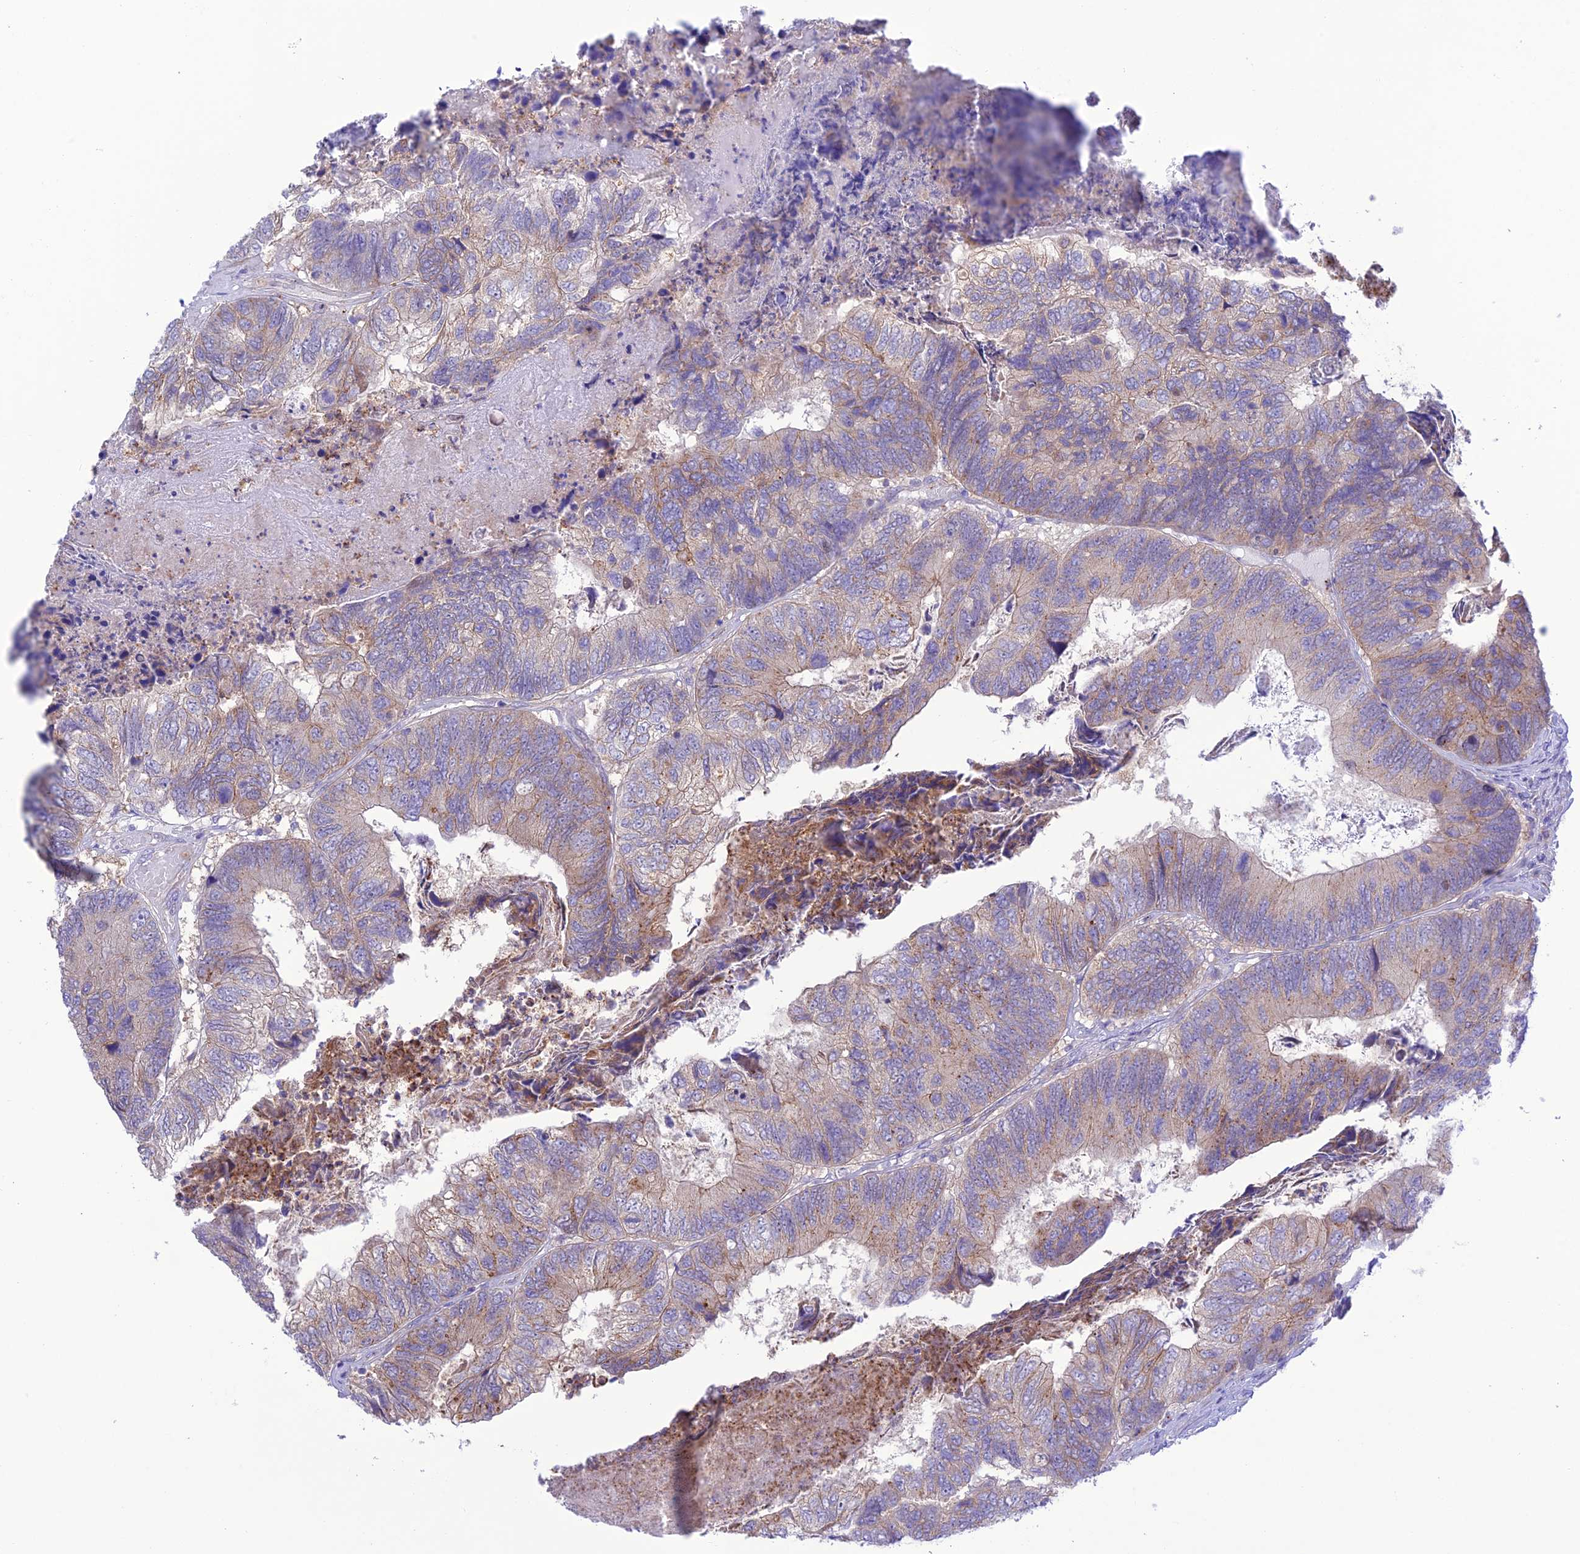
{"staining": {"intensity": "weak", "quantity": "25%-75%", "location": "cytoplasmic/membranous"}, "tissue": "colorectal cancer", "cell_type": "Tumor cells", "image_type": "cancer", "snomed": [{"axis": "morphology", "description": "Adenocarcinoma, NOS"}, {"axis": "topography", "description": "Colon"}], "caption": "IHC photomicrograph of neoplastic tissue: human colorectal cancer (adenocarcinoma) stained using IHC displays low levels of weak protein expression localized specifically in the cytoplasmic/membranous of tumor cells, appearing as a cytoplasmic/membranous brown color.", "gene": "CHSY3", "patient": {"sex": "female", "age": 67}}